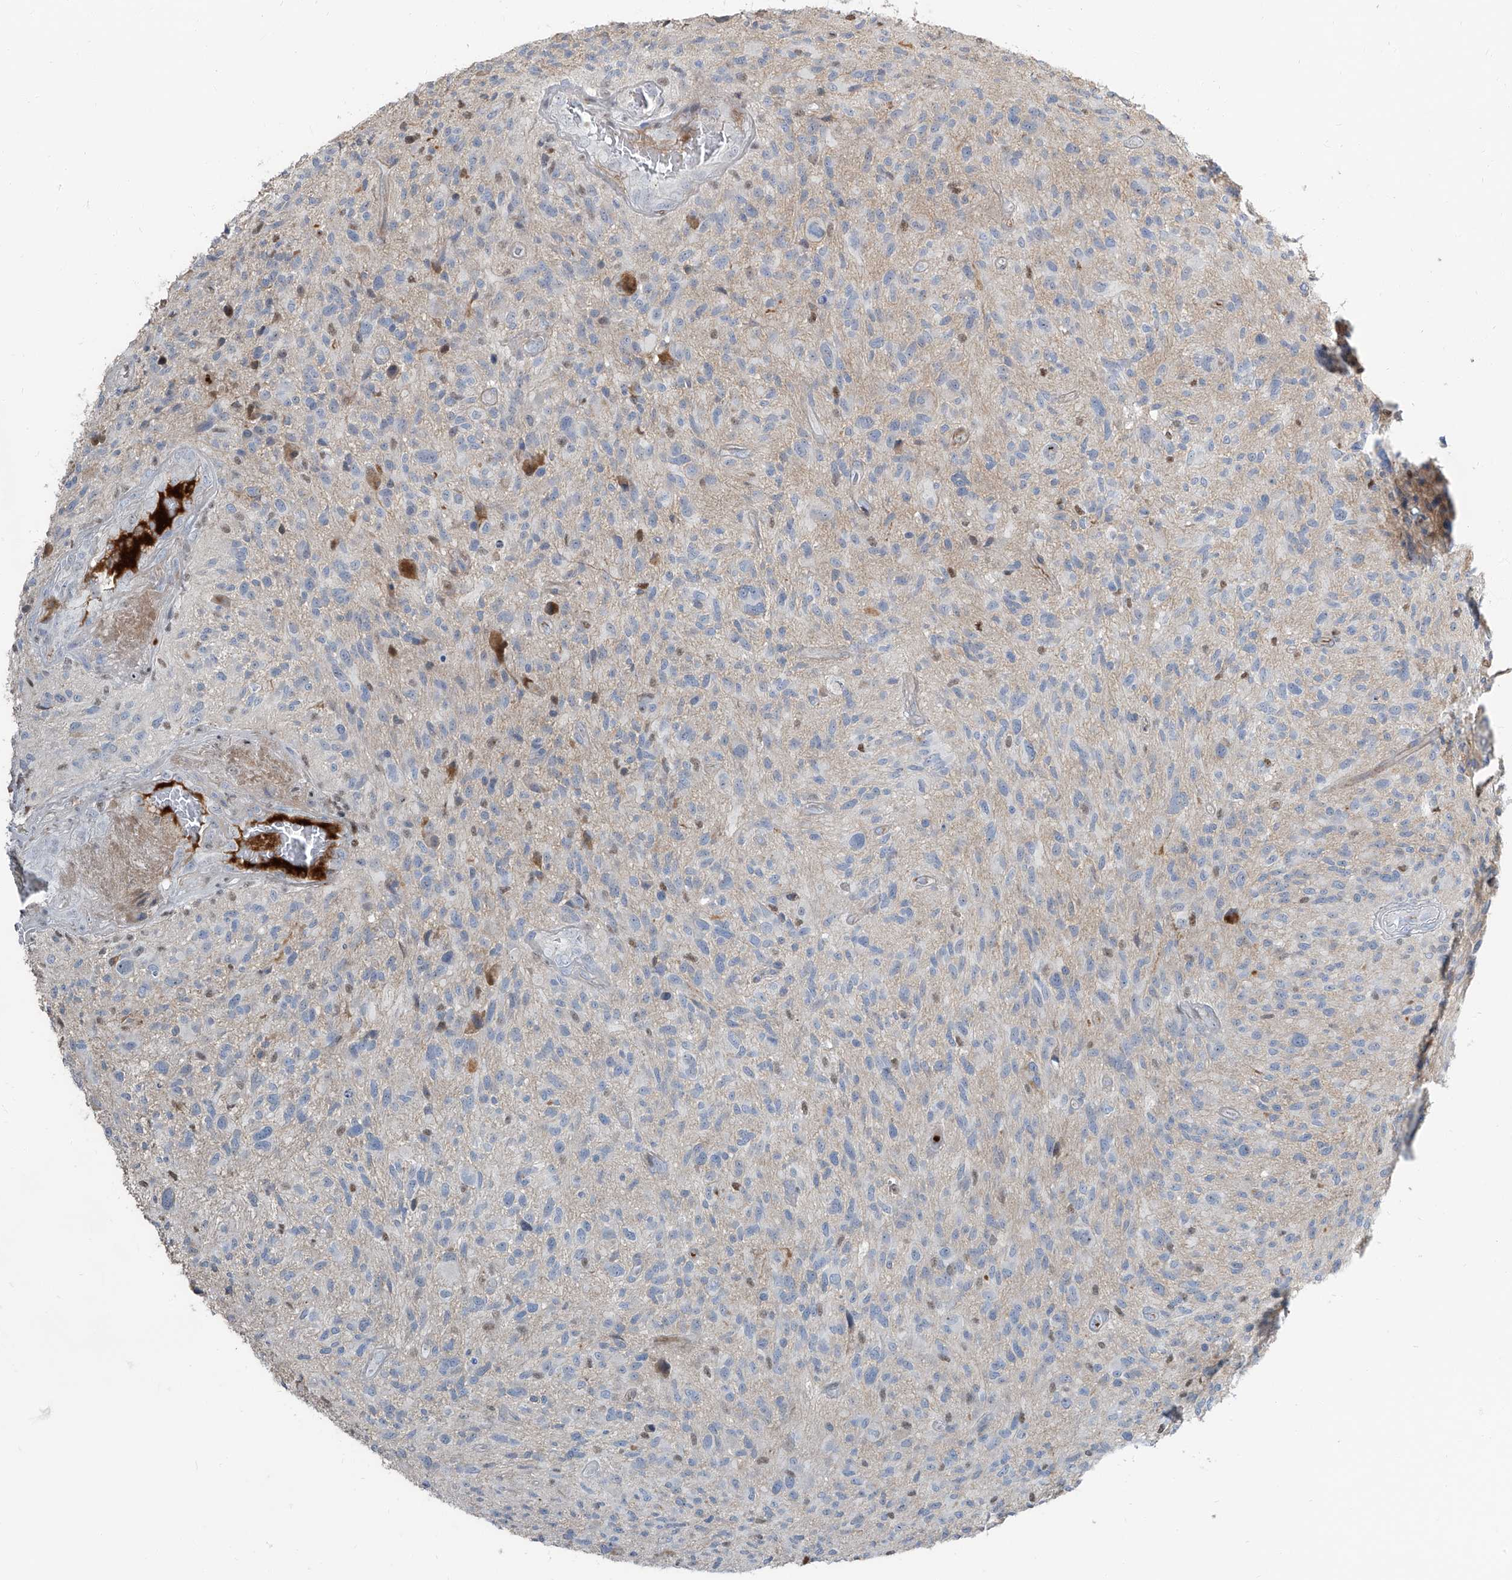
{"staining": {"intensity": "negative", "quantity": "none", "location": "none"}, "tissue": "glioma", "cell_type": "Tumor cells", "image_type": "cancer", "snomed": [{"axis": "morphology", "description": "Glioma, malignant, High grade"}, {"axis": "topography", "description": "Brain"}], "caption": "High-grade glioma (malignant) was stained to show a protein in brown. There is no significant positivity in tumor cells.", "gene": "HOXA3", "patient": {"sex": "male", "age": 47}}